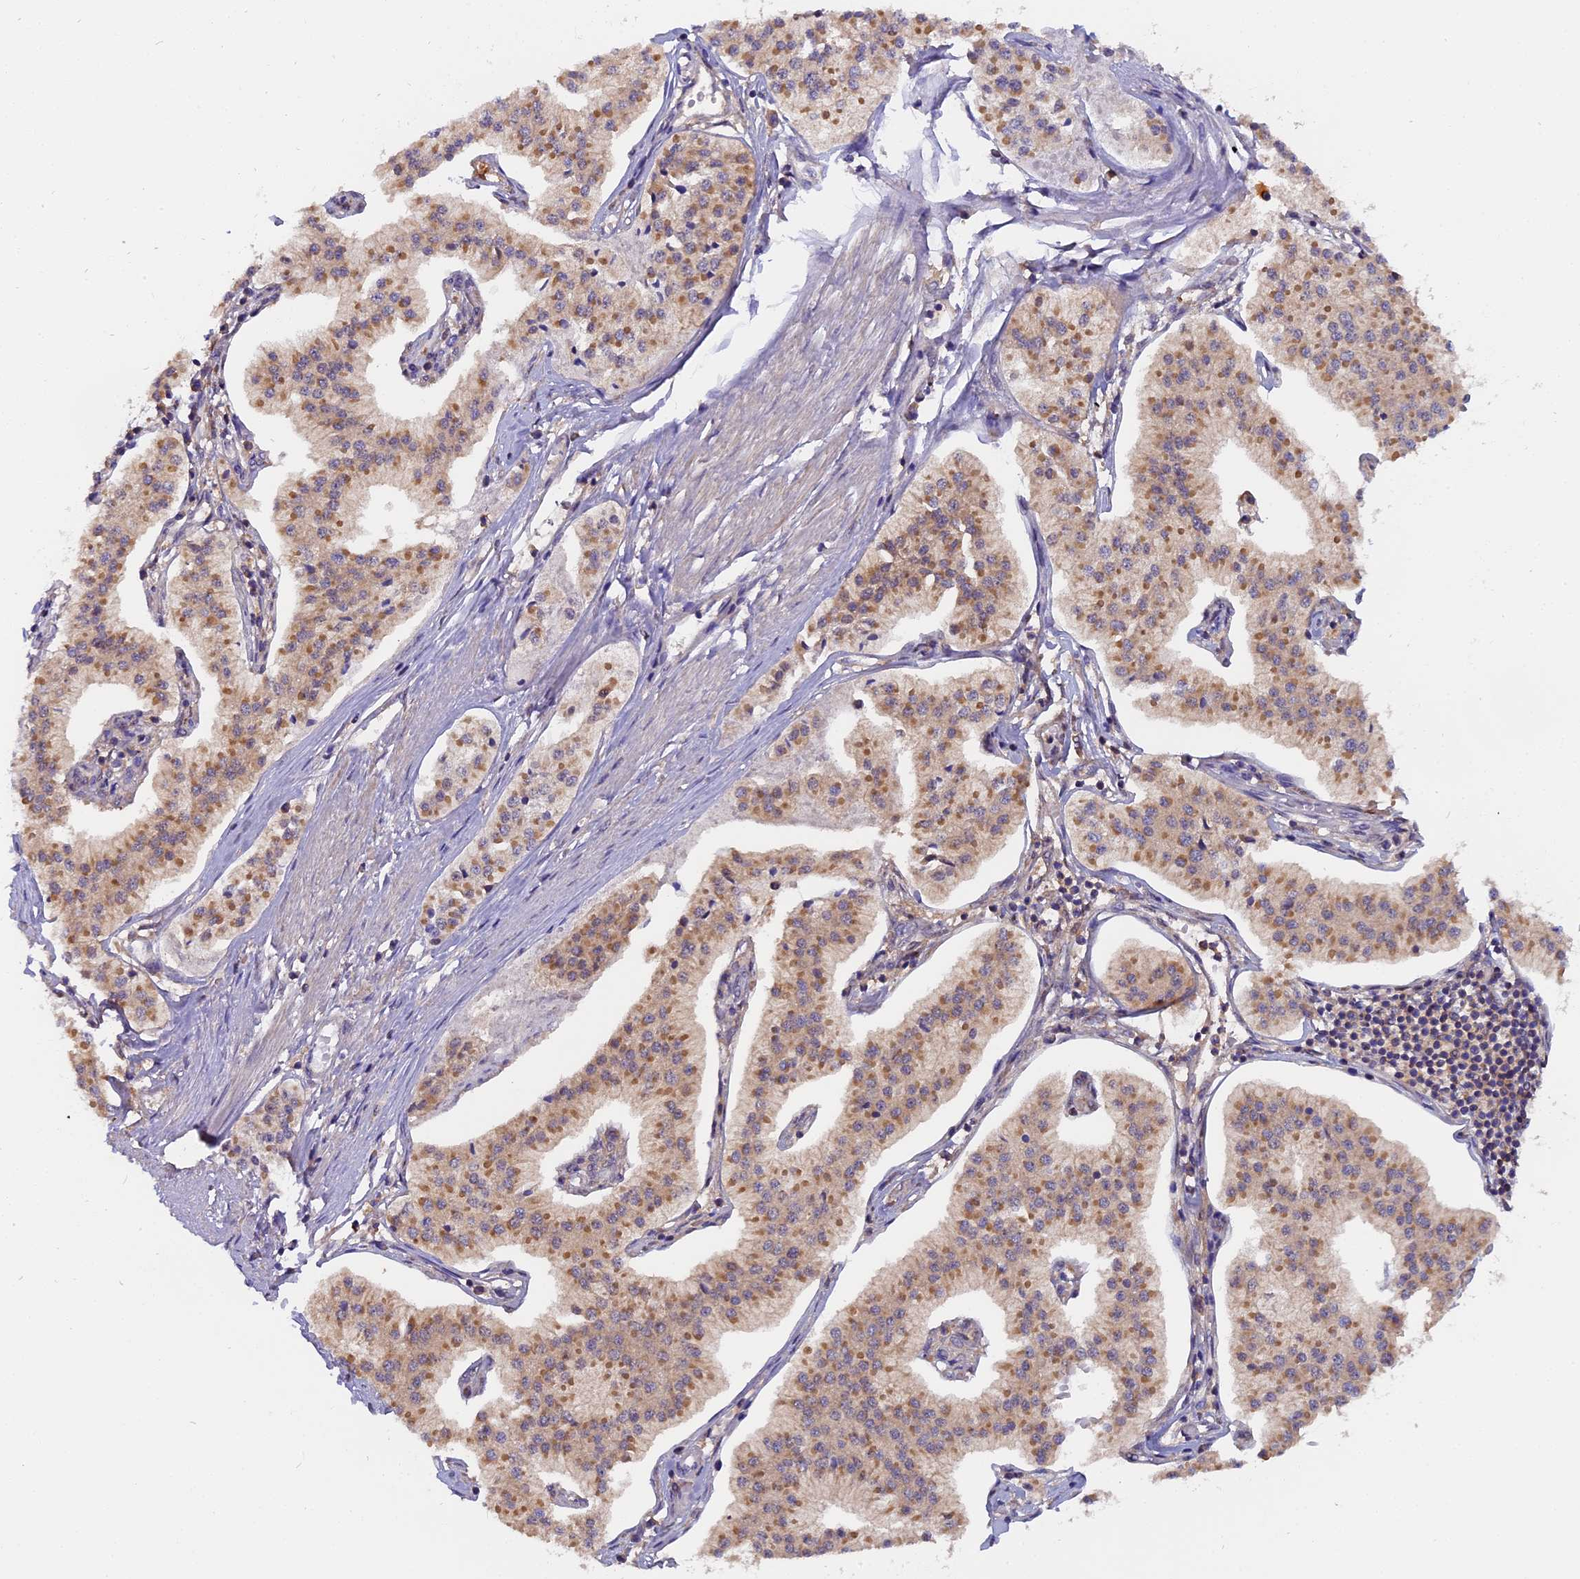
{"staining": {"intensity": "moderate", "quantity": ">75%", "location": "cytoplasmic/membranous"}, "tissue": "pancreatic cancer", "cell_type": "Tumor cells", "image_type": "cancer", "snomed": [{"axis": "morphology", "description": "Adenocarcinoma, NOS"}, {"axis": "topography", "description": "Pancreas"}], "caption": "Adenocarcinoma (pancreatic) was stained to show a protein in brown. There is medium levels of moderate cytoplasmic/membranous expression in approximately >75% of tumor cells. Using DAB (3,3'-diaminobenzidine) (brown) and hematoxylin (blue) stains, captured at high magnification using brightfield microscopy.", "gene": "FAM118B", "patient": {"sex": "female", "age": 50}}